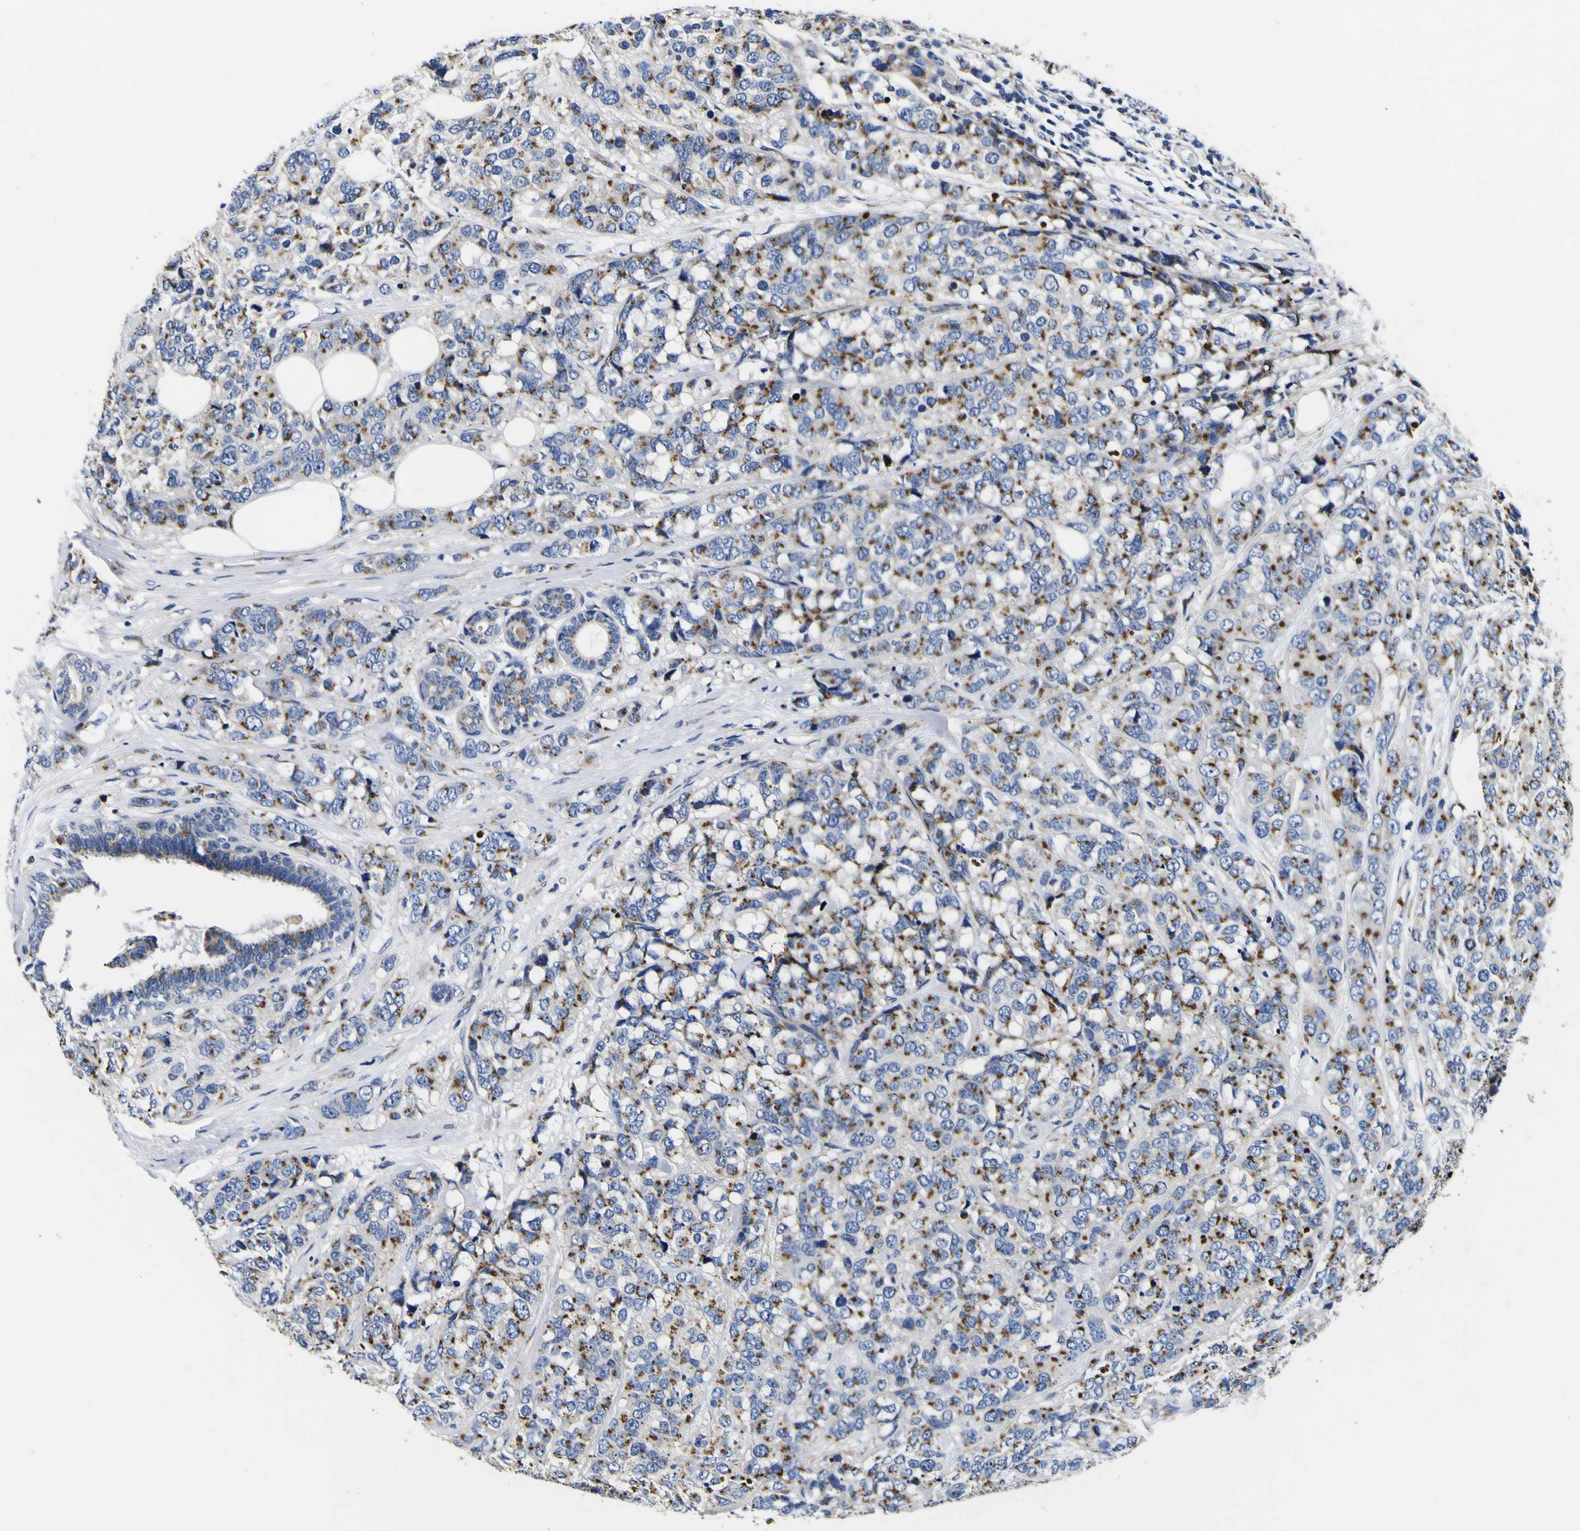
{"staining": {"intensity": "moderate", "quantity": ">75%", "location": "cytoplasmic/membranous"}, "tissue": "breast cancer", "cell_type": "Tumor cells", "image_type": "cancer", "snomed": [{"axis": "morphology", "description": "Lobular carcinoma"}, {"axis": "topography", "description": "Breast"}], "caption": "Human lobular carcinoma (breast) stained with a brown dye reveals moderate cytoplasmic/membranous positive staining in about >75% of tumor cells.", "gene": "COA1", "patient": {"sex": "female", "age": 59}}